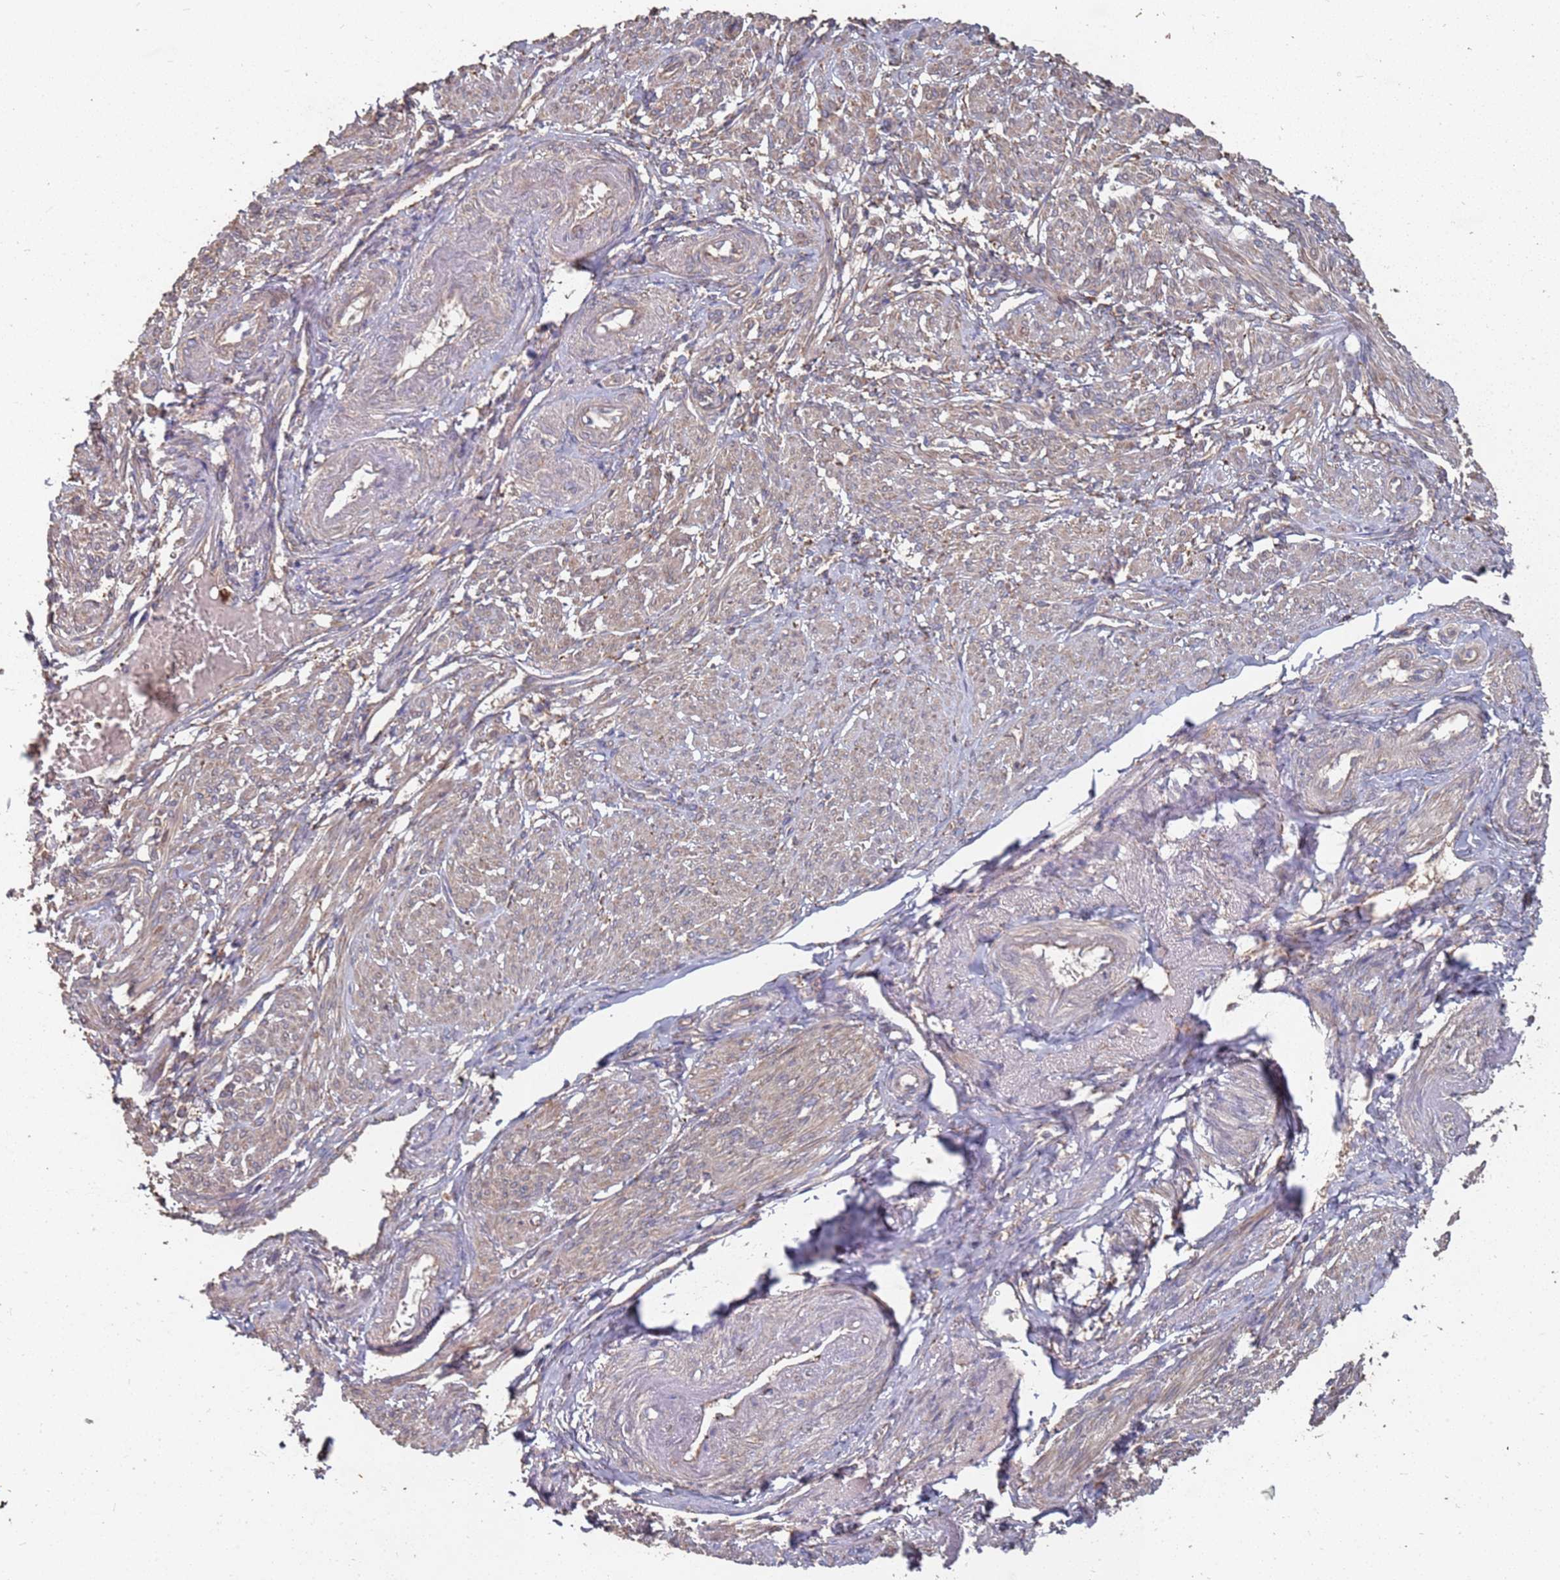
{"staining": {"intensity": "weak", "quantity": "25%-75%", "location": "cytoplasmic/membranous"}, "tissue": "smooth muscle", "cell_type": "Smooth muscle cells", "image_type": "normal", "snomed": [{"axis": "morphology", "description": "Normal tissue, NOS"}, {"axis": "topography", "description": "Smooth muscle"}], "caption": "Immunohistochemical staining of normal smooth muscle displays low levels of weak cytoplasmic/membranous positivity in approximately 25%-75% of smooth muscle cells.", "gene": "ATG5", "patient": {"sex": "female", "age": 39}}